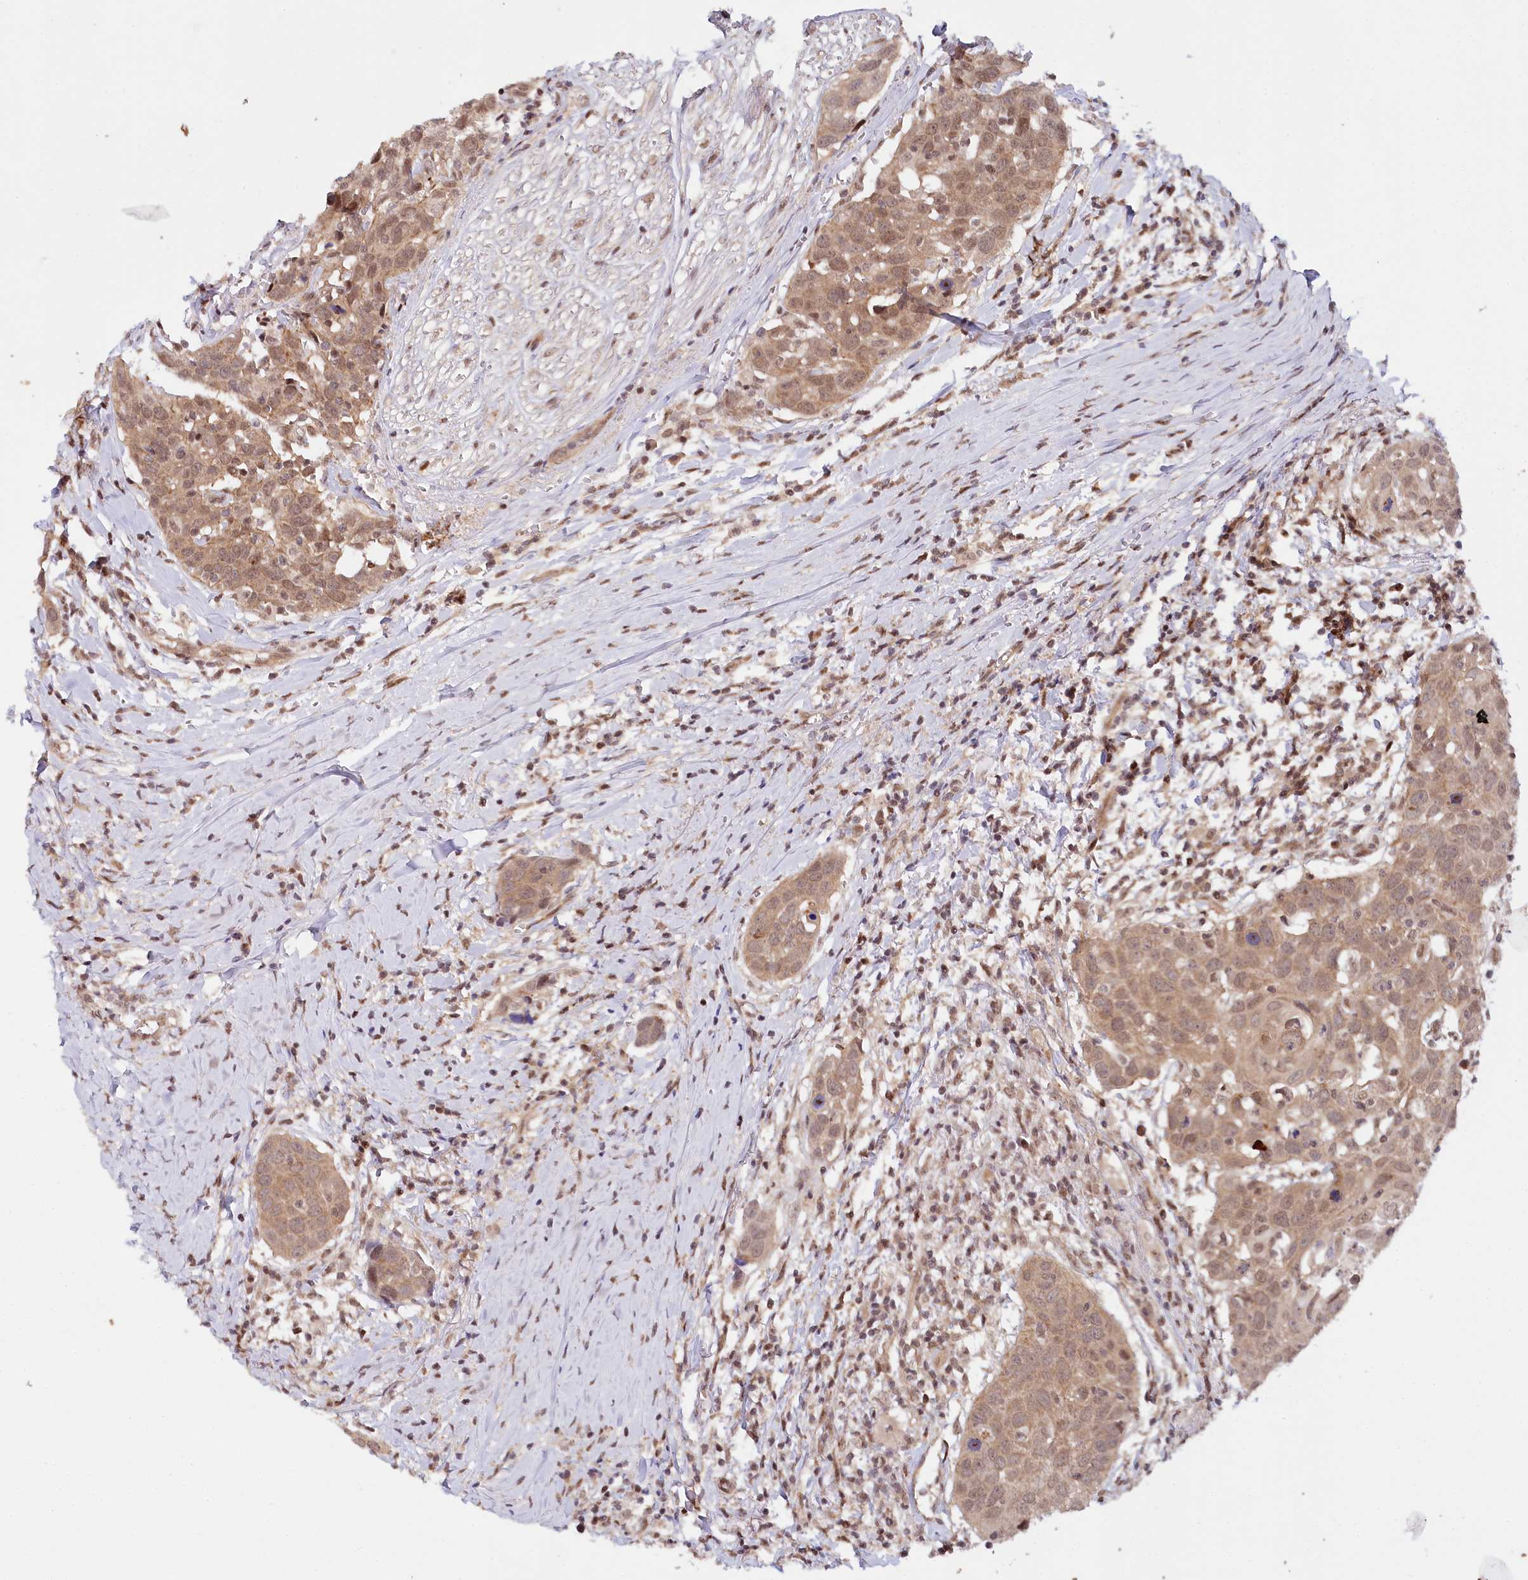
{"staining": {"intensity": "moderate", "quantity": ">75%", "location": "cytoplasmic/membranous,nuclear"}, "tissue": "head and neck cancer", "cell_type": "Tumor cells", "image_type": "cancer", "snomed": [{"axis": "morphology", "description": "Squamous cell carcinoma, NOS"}, {"axis": "topography", "description": "Oral tissue"}, {"axis": "topography", "description": "Head-Neck"}], "caption": "Immunohistochemistry (IHC) micrograph of human head and neck squamous cell carcinoma stained for a protein (brown), which displays medium levels of moderate cytoplasmic/membranous and nuclear expression in approximately >75% of tumor cells.", "gene": "CCDC65", "patient": {"sex": "female", "age": 50}}